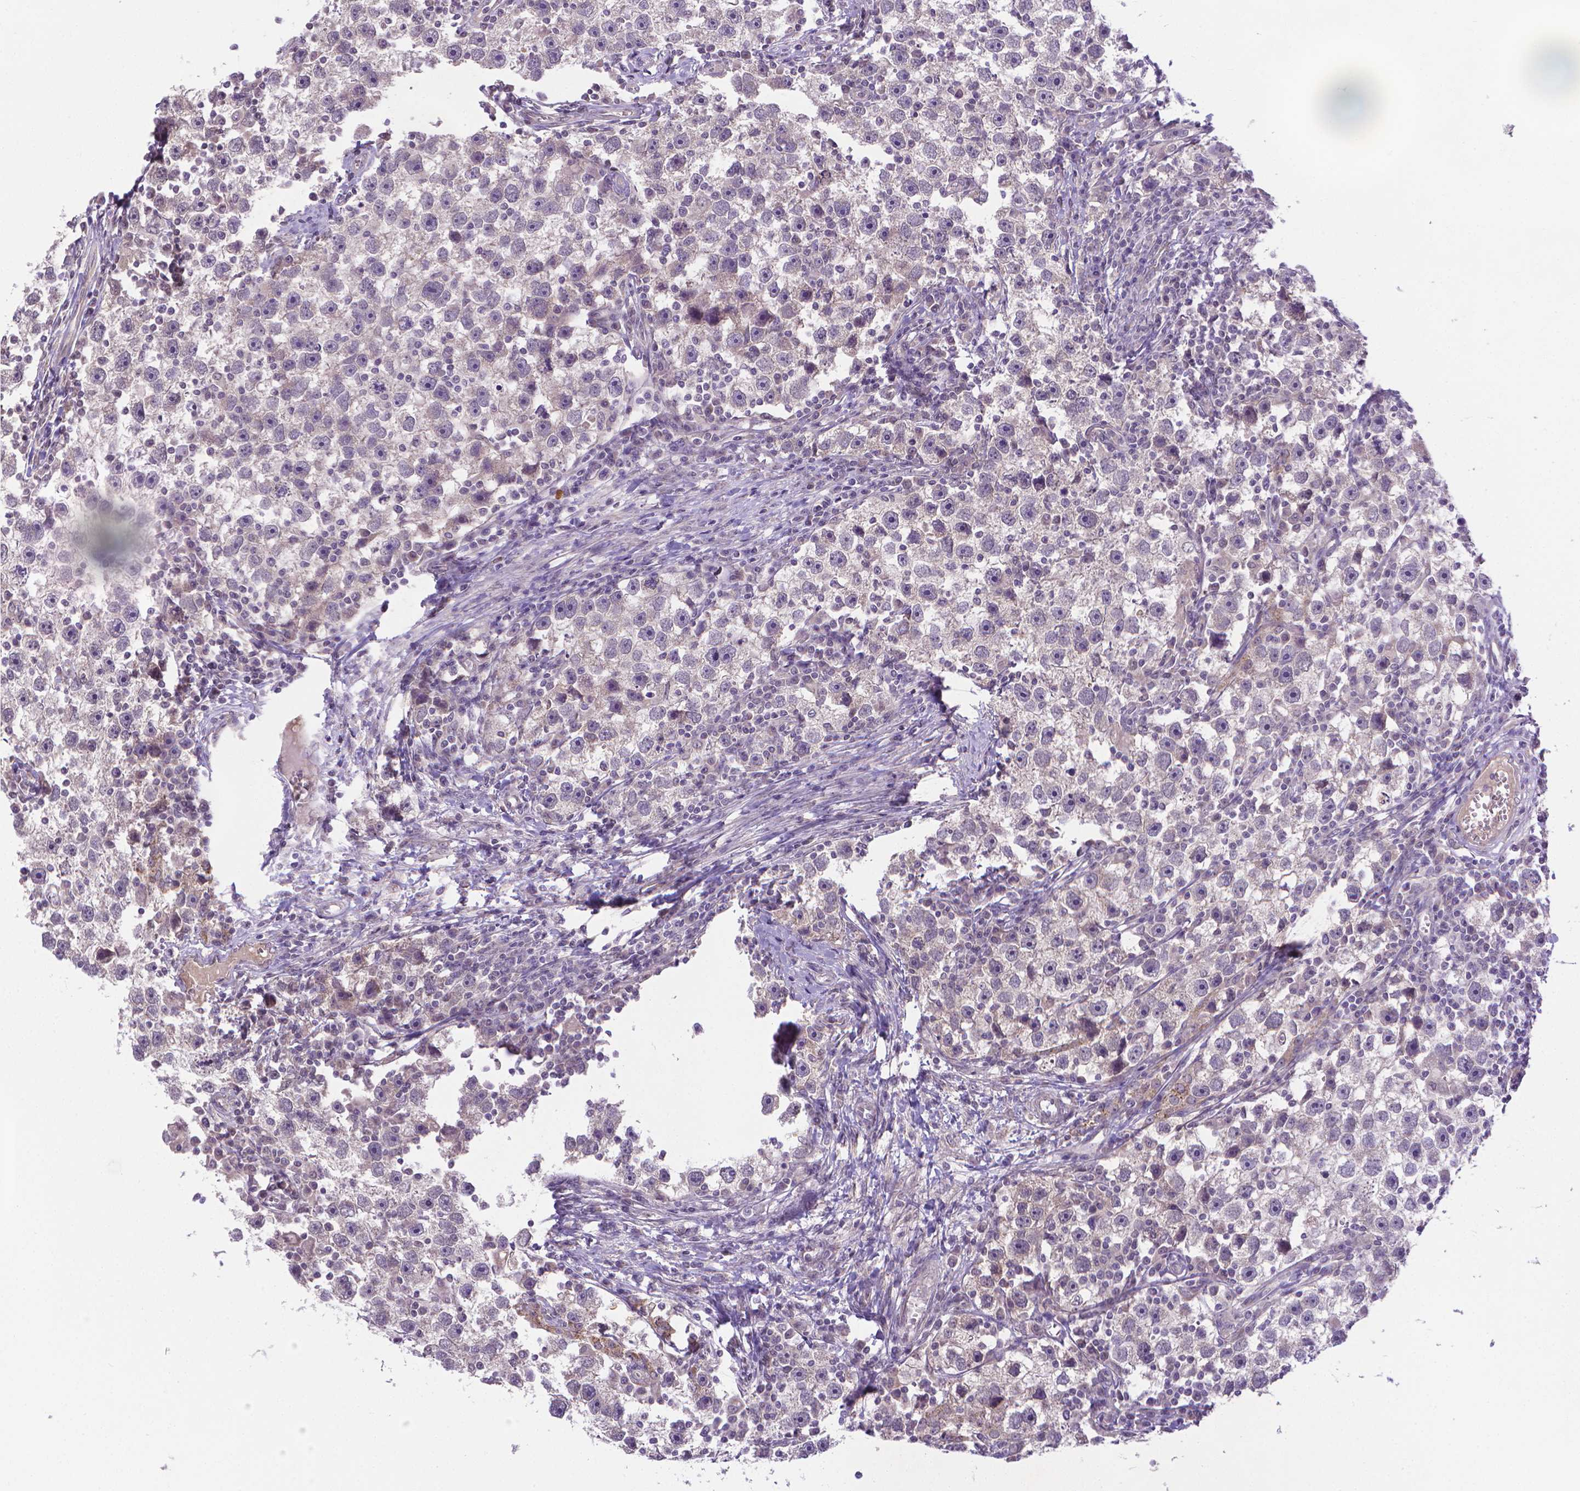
{"staining": {"intensity": "negative", "quantity": "none", "location": "none"}, "tissue": "testis cancer", "cell_type": "Tumor cells", "image_type": "cancer", "snomed": [{"axis": "morphology", "description": "Seminoma, NOS"}, {"axis": "topography", "description": "Testis"}], "caption": "Testis cancer was stained to show a protein in brown. There is no significant expression in tumor cells. The staining is performed using DAB (3,3'-diaminobenzidine) brown chromogen with nuclei counter-stained in using hematoxylin.", "gene": "GPR63", "patient": {"sex": "male", "age": 30}}